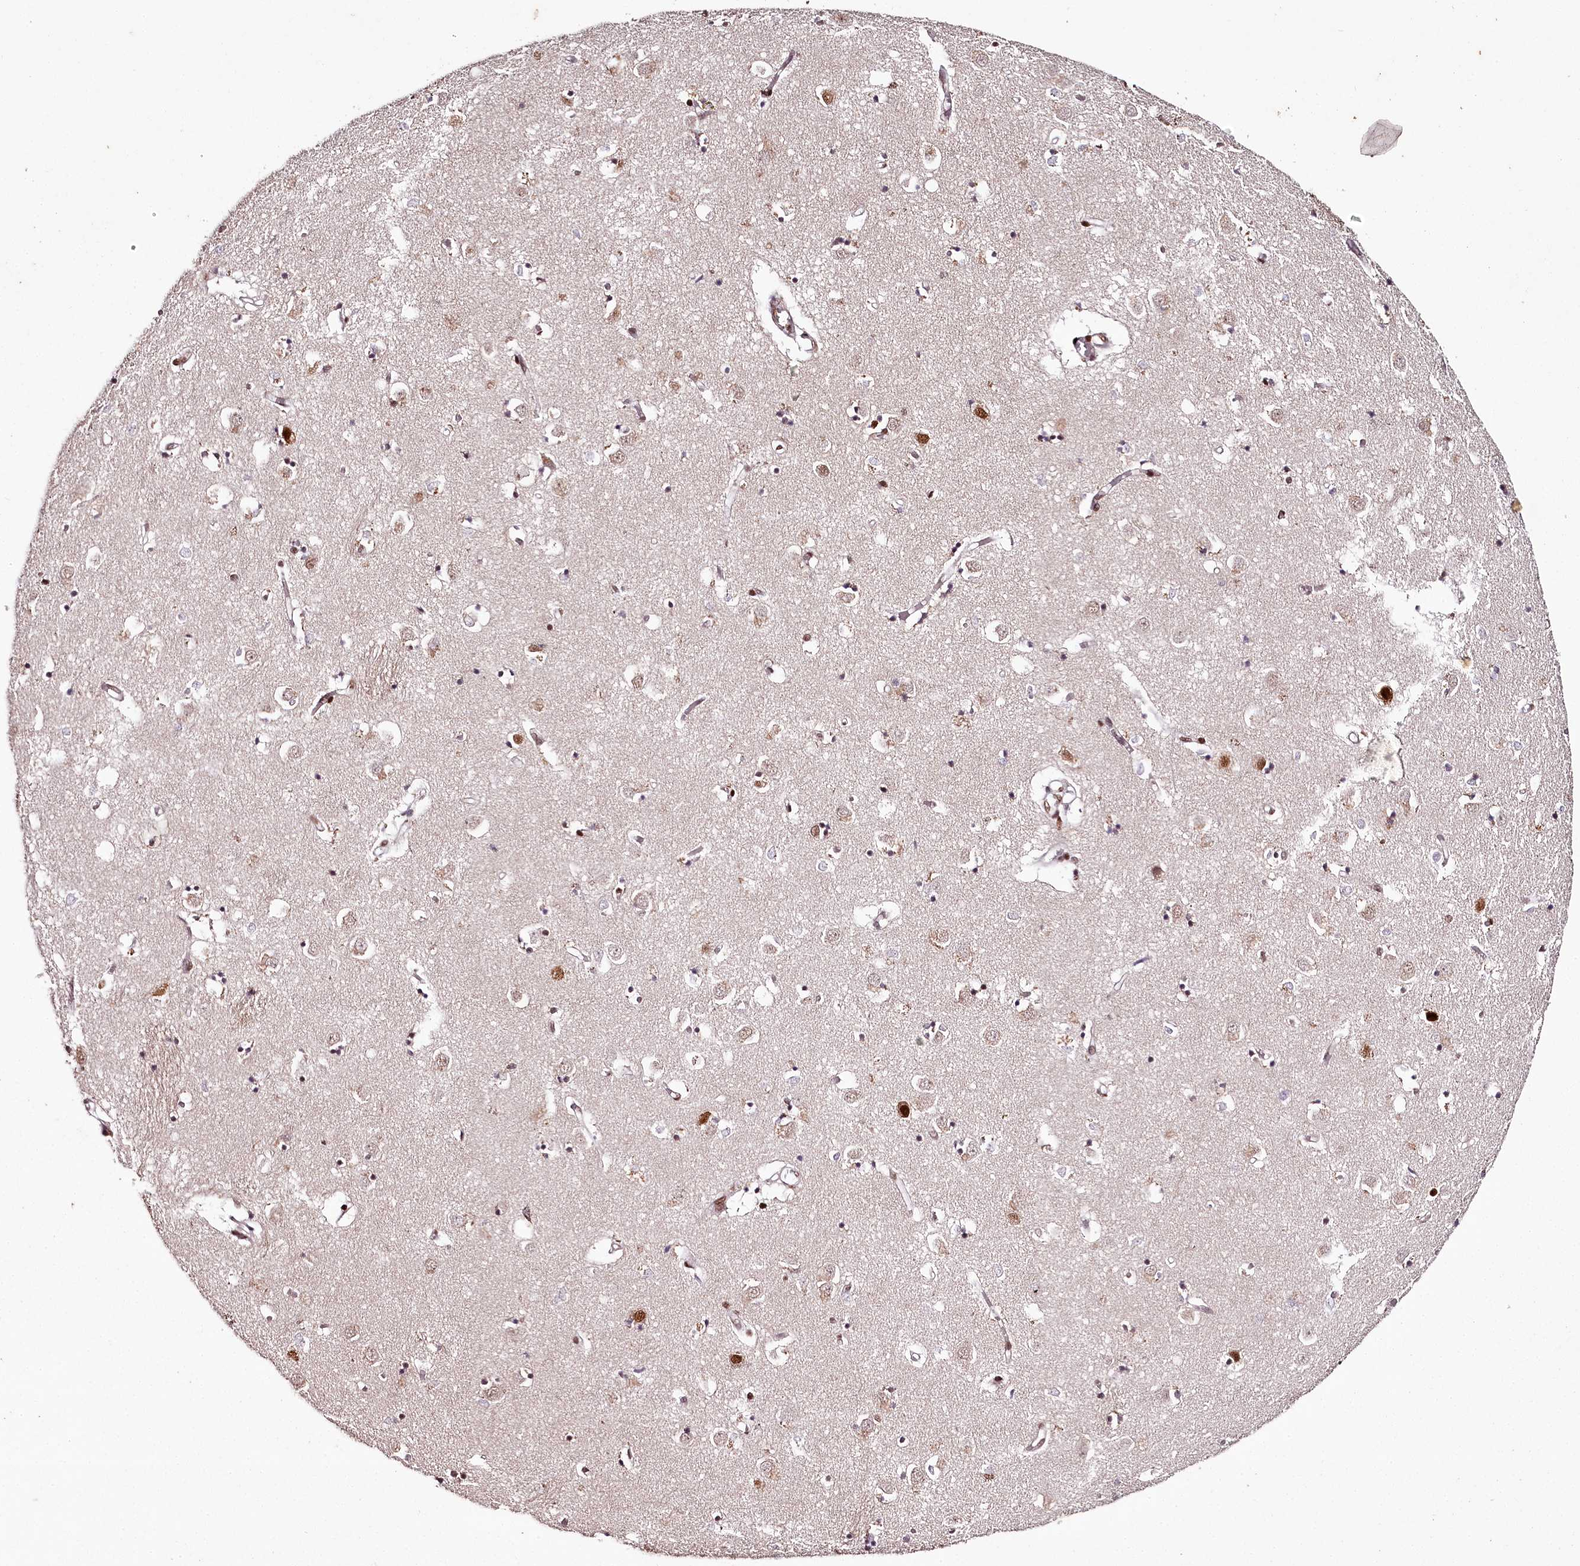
{"staining": {"intensity": "strong", "quantity": "25%-75%", "location": "nuclear"}, "tissue": "caudate", "cell_type": "Glial cells", "image_type": "normal", "snomed": [{"axis": "morphology", "description": "Normal tissue, NOS"}, {"axis": "topography", "description": "Lateral ventricle wall"}], "caption": "Strong nuclear positivity for a protein is appreciated in about 25%-75% of glial cells of normal caudate using immunohistochemistry (IHC).", "gene": "PSPC1", "patient": {"sex": "male", "age": 70}}